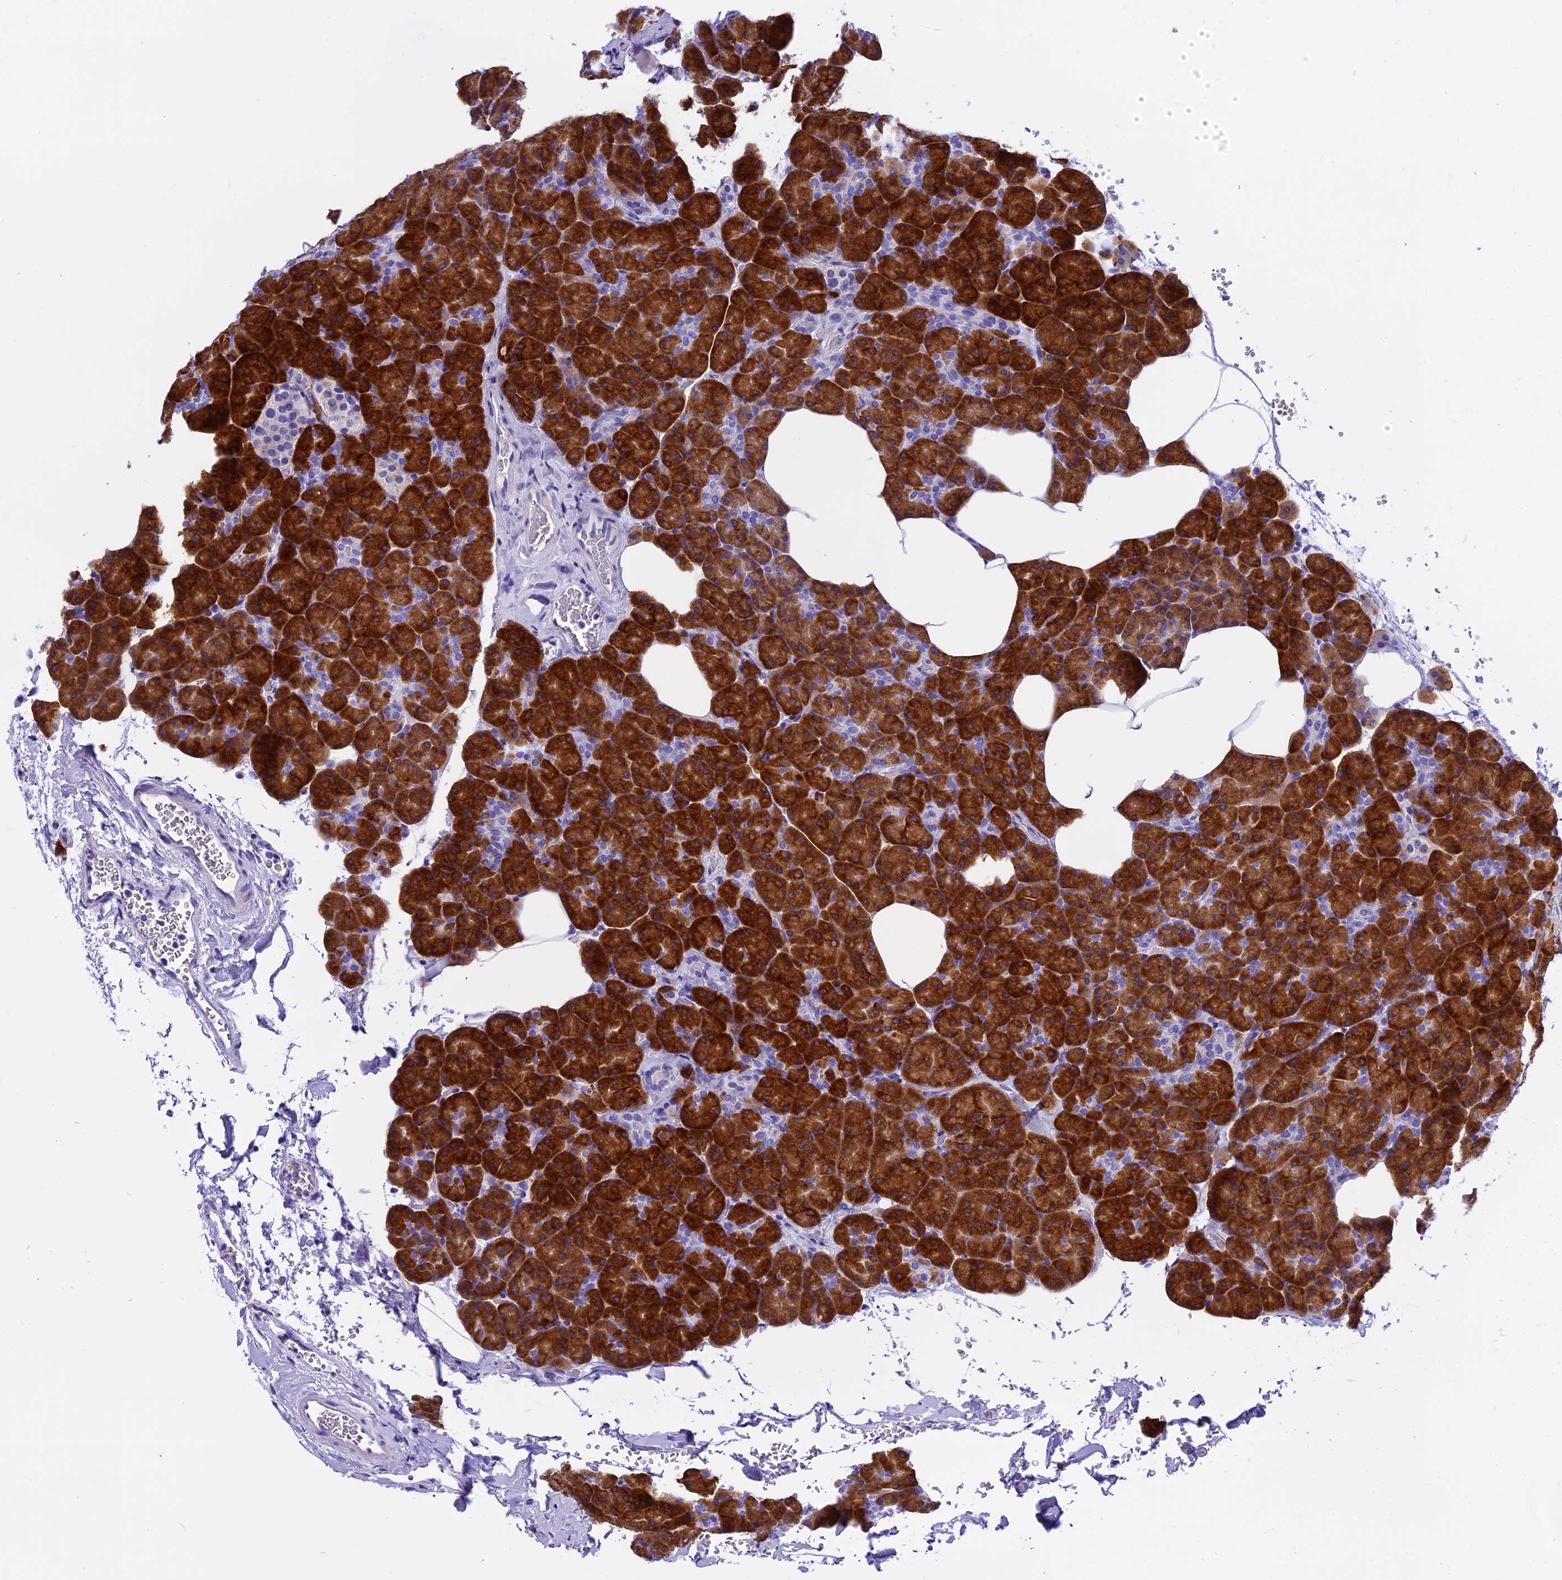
{"staining": {"intensity": "strong", "quantity": ">75%", "location": "cytoplasmic/membranous"}, "tissue": "pancreas", "cell_type": "Exocrine glandular cells", "image_type": "normal", "snomed": [{"axis": "morphology", "description": "Normal tissue, NOS"}, {"axis": "topography", "description": "Pancreas"}], "caption": "An IHC image of benign tissue is shown. Protein staining in brown shows strong cytoplasmic/membranous positivity in pancreas within exocrine glandular cells.", "gene": "KCTD14", "patient": {"sex": "female", "age": 35}}